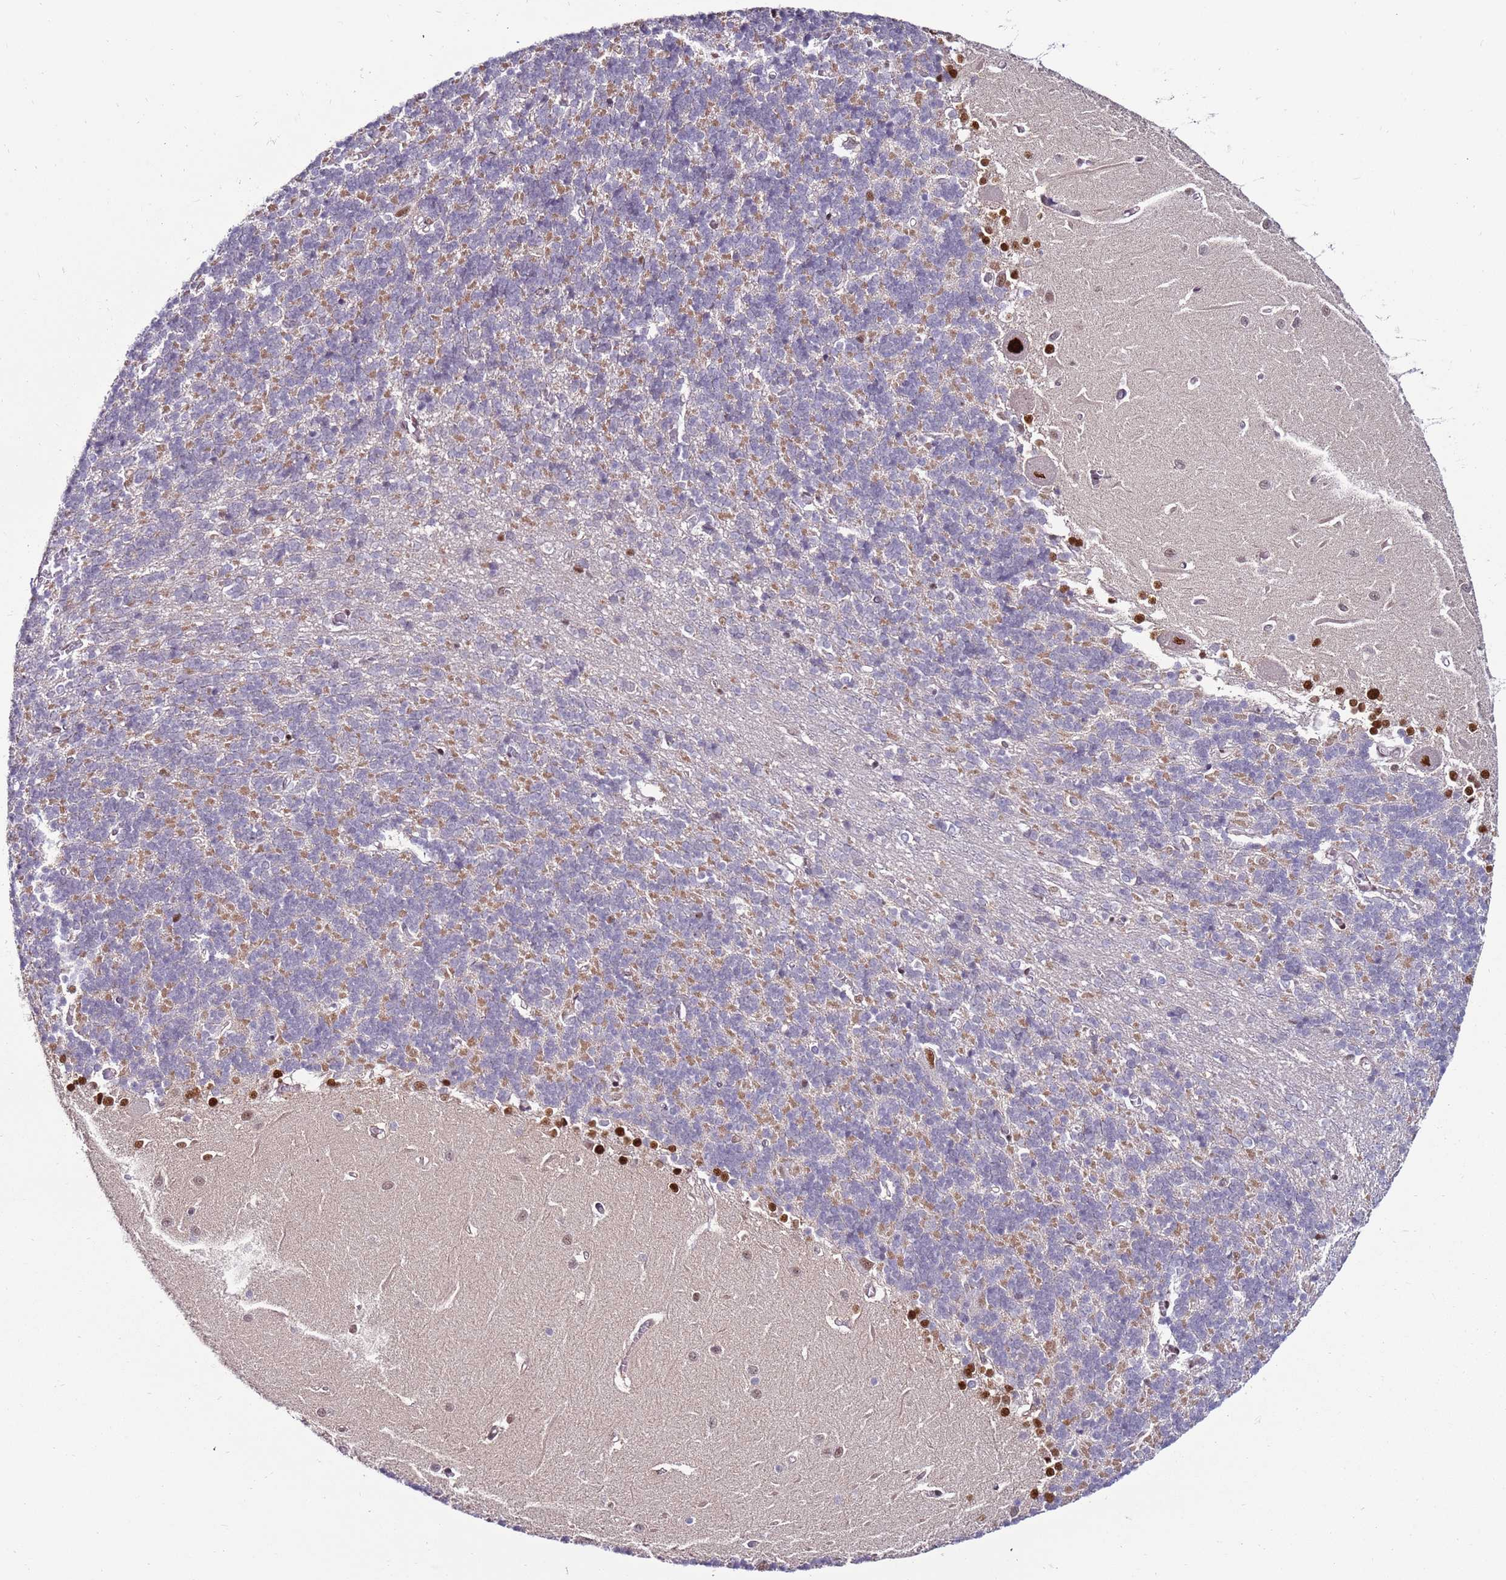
{"staining": {"intensity": "moderate", "quantity": "<25%", "location": "cytoplasmic/membranous"}, "tissue": "cerebellum", "cell_type": "Cells in granular layer", "image_type": "normal", "snomed": [{"axis": "morphology", "description": "Normal tissue, NOS"}, {"axis": "topography", "description": "Cerebellum"}], "caption": "This histopathology image reveals IHC staining of benign human cerebellum, with low moderate cytoplasmic/membranous staining in about <25% of cells in granular layer.", "gene": "KPNA4", "patient": {"sex": "male", "age": 37}}